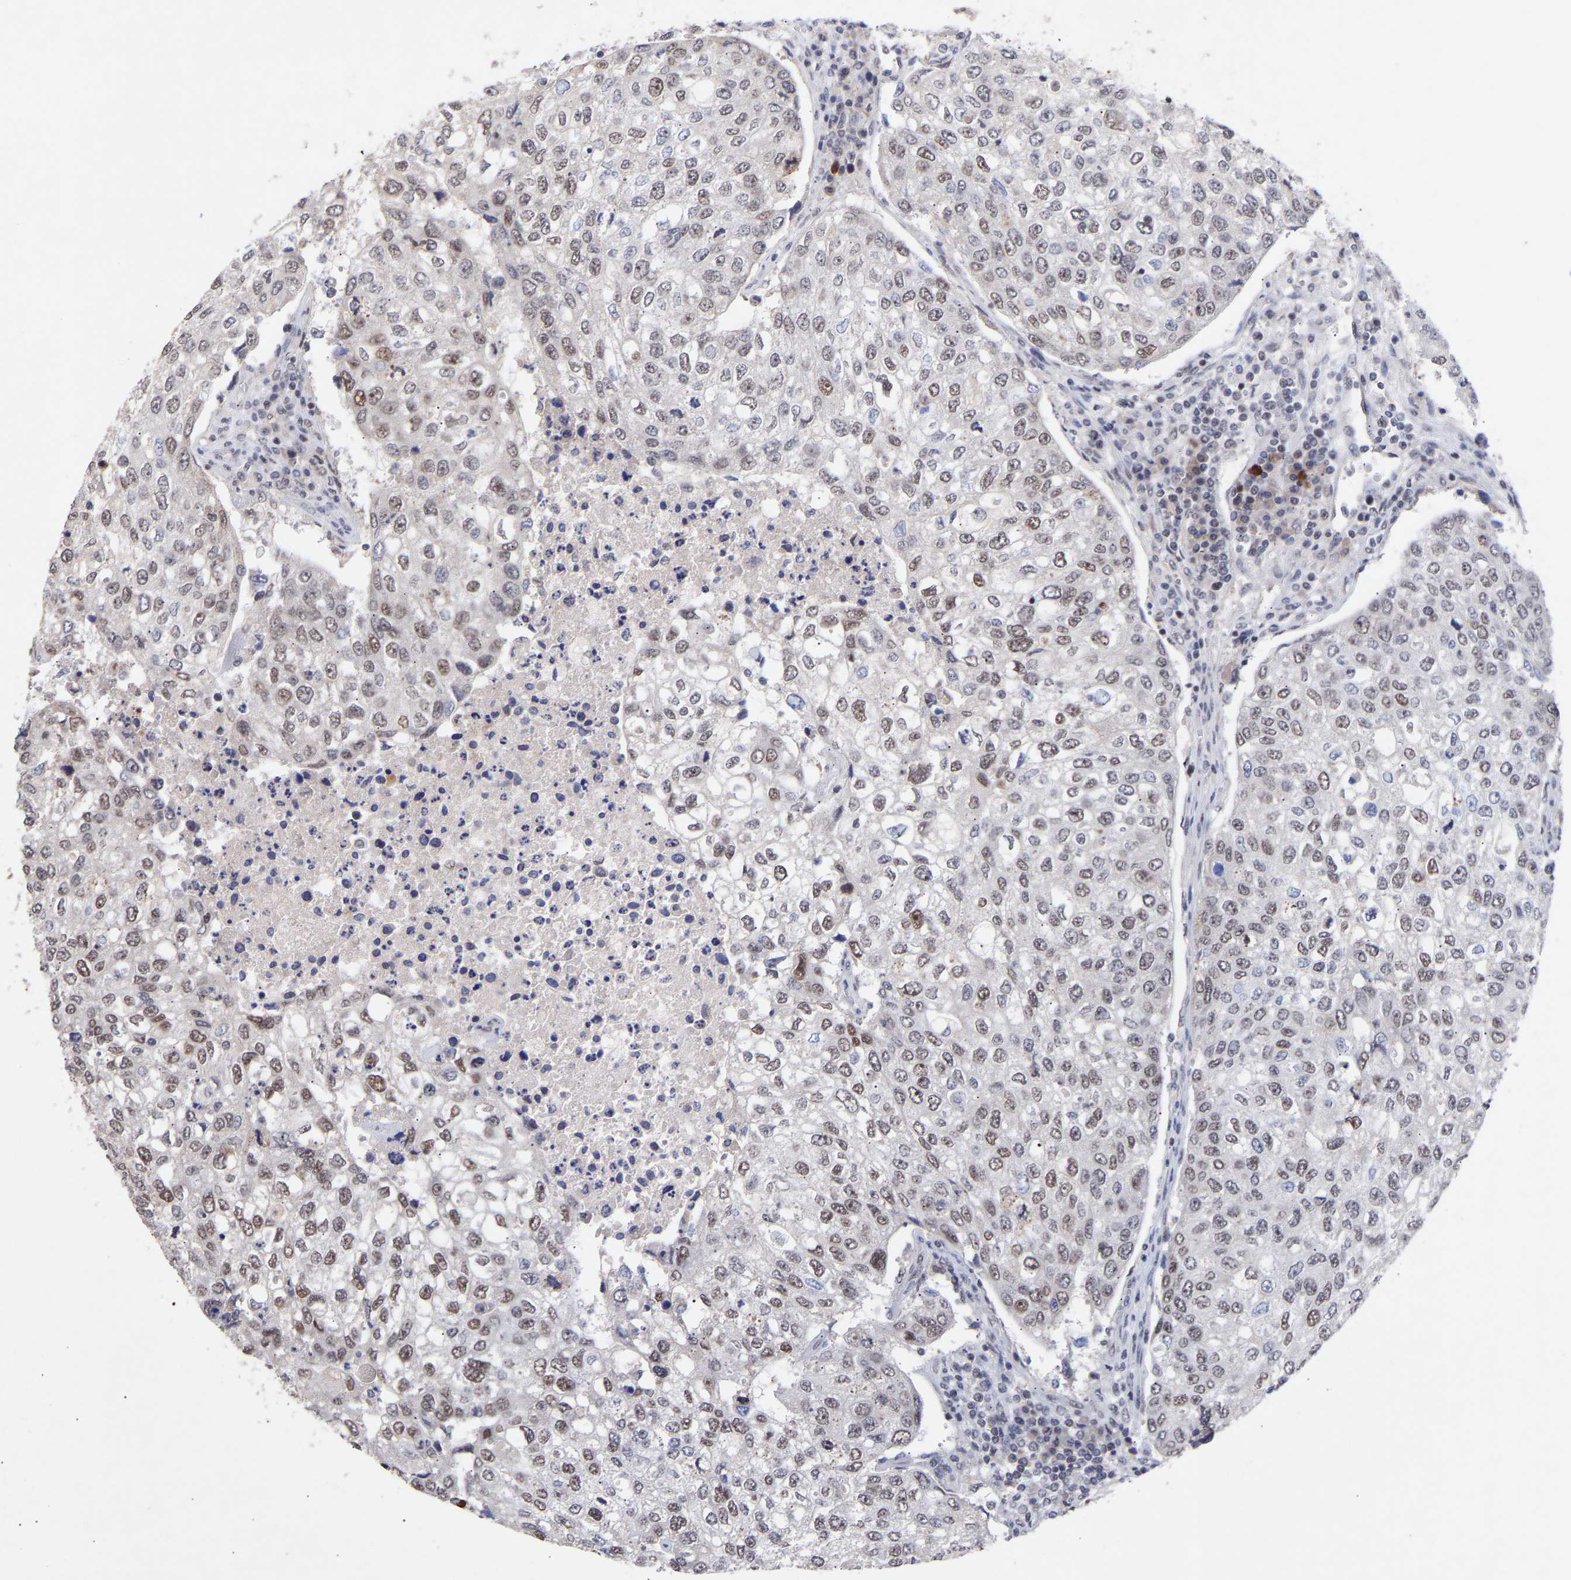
{"staining": {"intensity": "moderate", "quantity": "25%-75%", "location": "nuclear"}, "tissue": "urothelial cancer", "cell_type": "Tumor cells", "image_type": "cancer", "snomed": [{"axis": "morphology", "description": "Urothelial carcinoma, High grade"}, {"axis": "topography", "description": "Lymph node"}, {"axis": "topography", "description": "Urinary bladder"}], "caption": "Human urothelial cancer stained for a protein (brown) exhibits moderate nuclear positive staining in approximately 25%-75% of tumor cells.", "gene": "RBM15", "patient": {"sex": "male", "age": 51}}